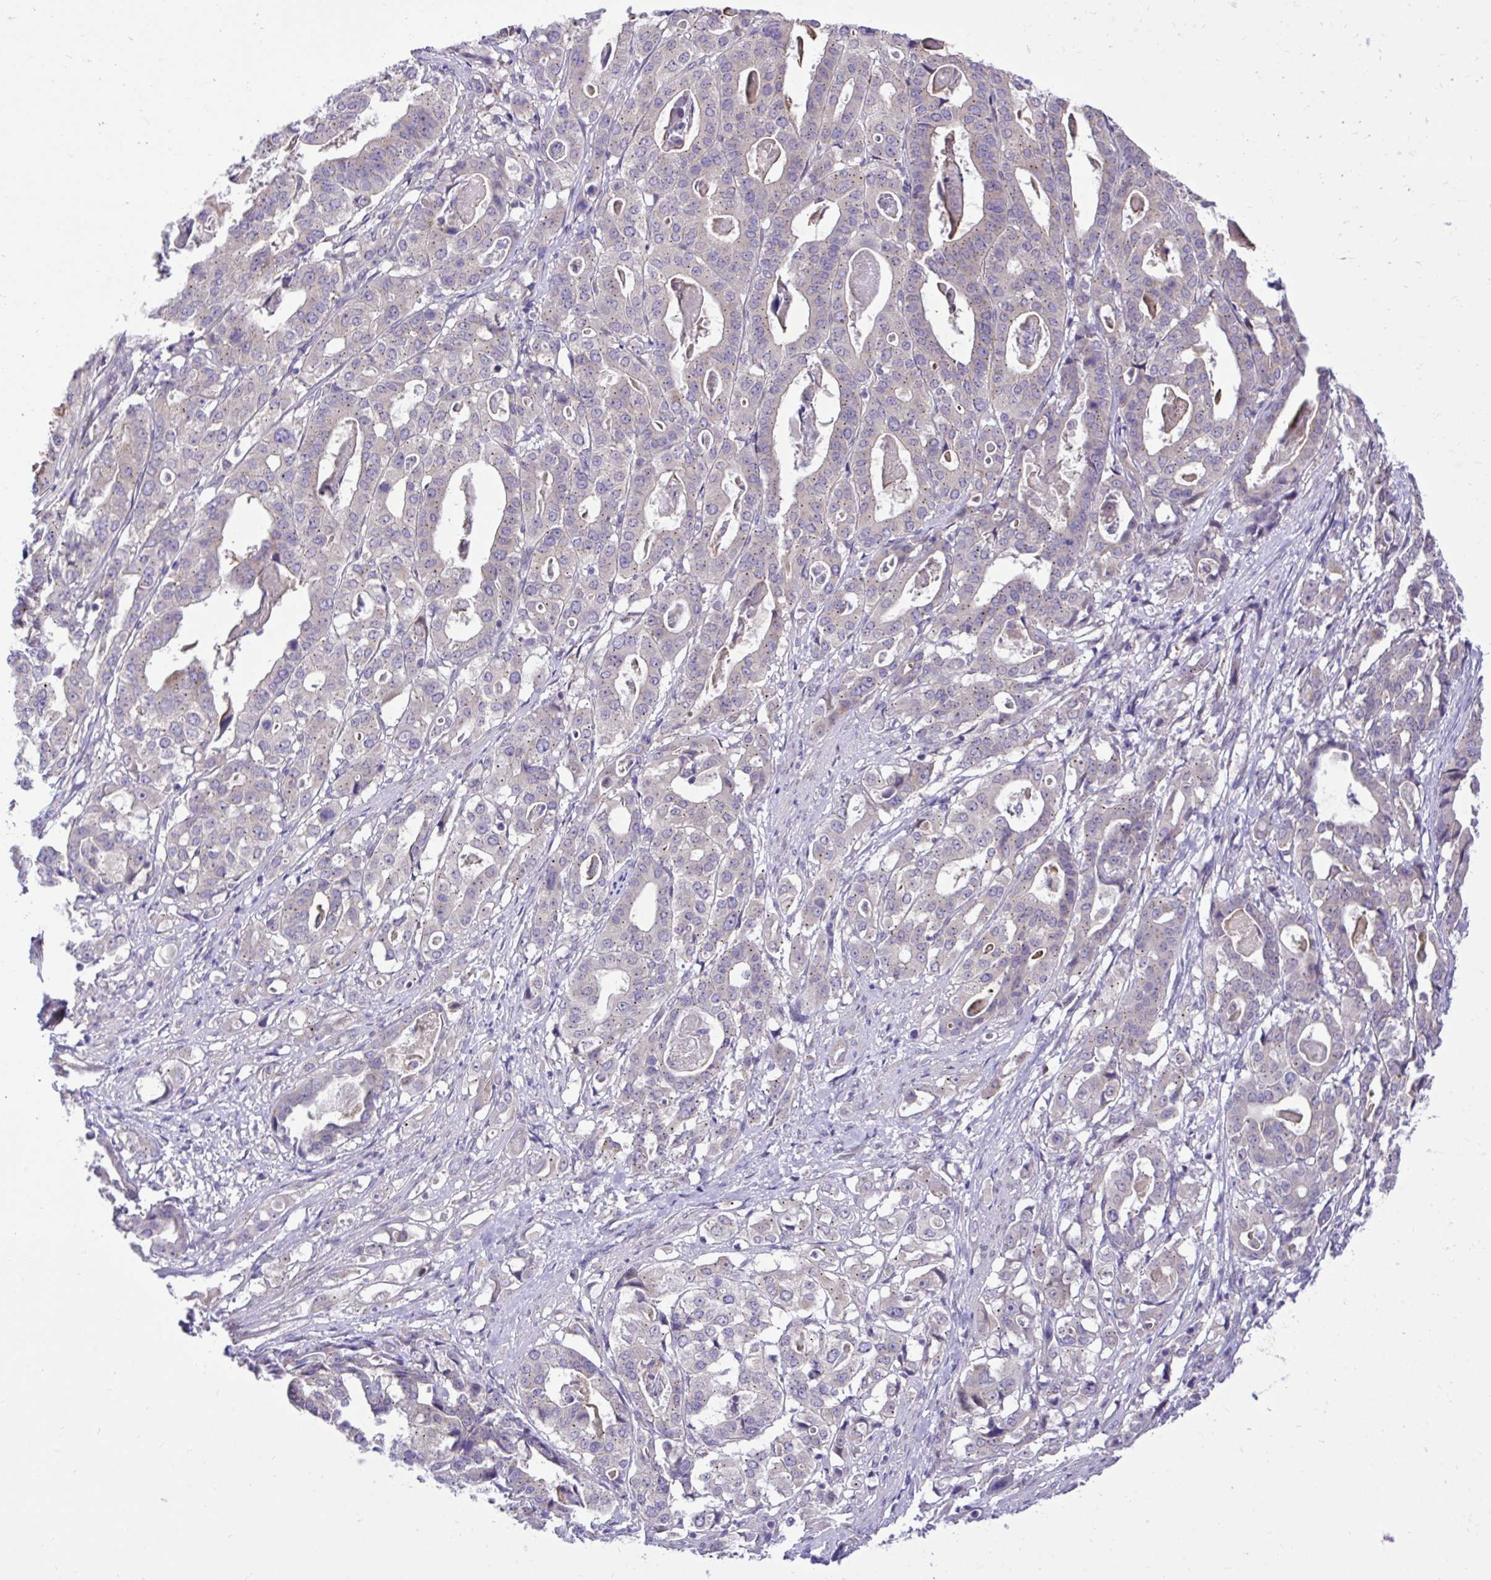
{"staining": {"intensity": "weak", "quantity": "25%-75%", "location": "cytoplasmic/membranous"}, "tissue": "stomach cancer", "cell_type": "Tumor cells", "image_type": "cancer", "snomed": [{"axis": "morphology", "description": "Adenocarcinoma, NOS"}, {"axis": "topography", "description": "Stomach"}], "caption": "Protein staining reveals weak cytoplasmic/membranous positivity in approximately 25%-75% of tumor cells in stomach cancer (adenocarcinoma).", "gene": "CEACAM18", "patient": {"sex": "male", "age": 48}}